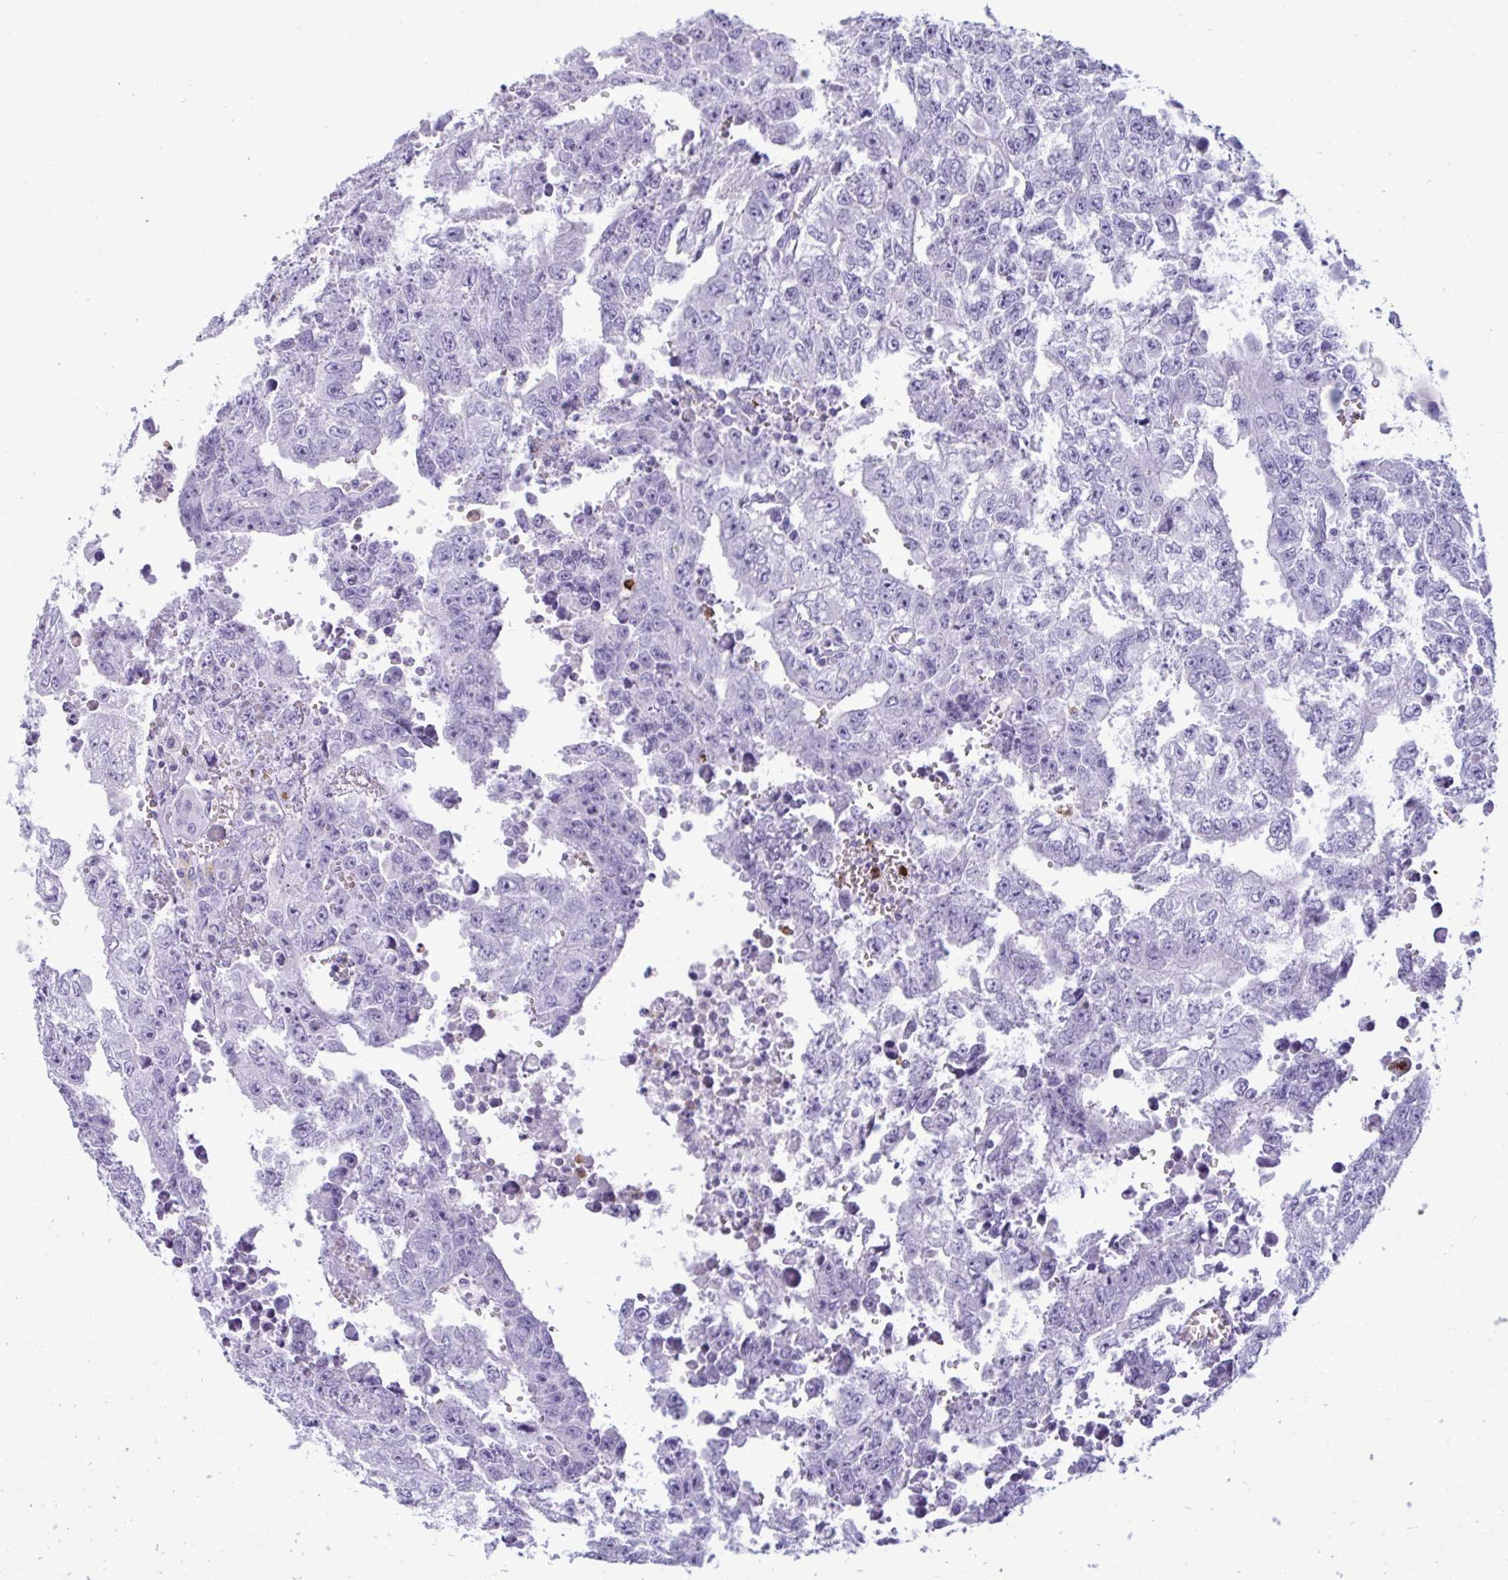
{"staining": {"intensity": "negative", "quantity": "none", "location": "none"}, "tissue": "testis cancer", "cell_type": "Tumor cells", "image_type": "cancer", "snomed": [{"axis": "morphology", "description": "Carcinoma, Embryonal, NOS"}, {"axis": "morphology", "description": "Teratoma, malignant, NOS"}, {"axis": "topography", "description": "Testis"}], "caption": "A histopathology image of human embryonal carcinoma (testis) is negative for staining in tumor cells. (DAB (3,3'-diaminobenzidine) immunohistochemistry (IHC) visualized using brightfield microscopy, high magnification).", "gene": "ARHGAP42", "patient": {"sex": "male", "age": 24}}